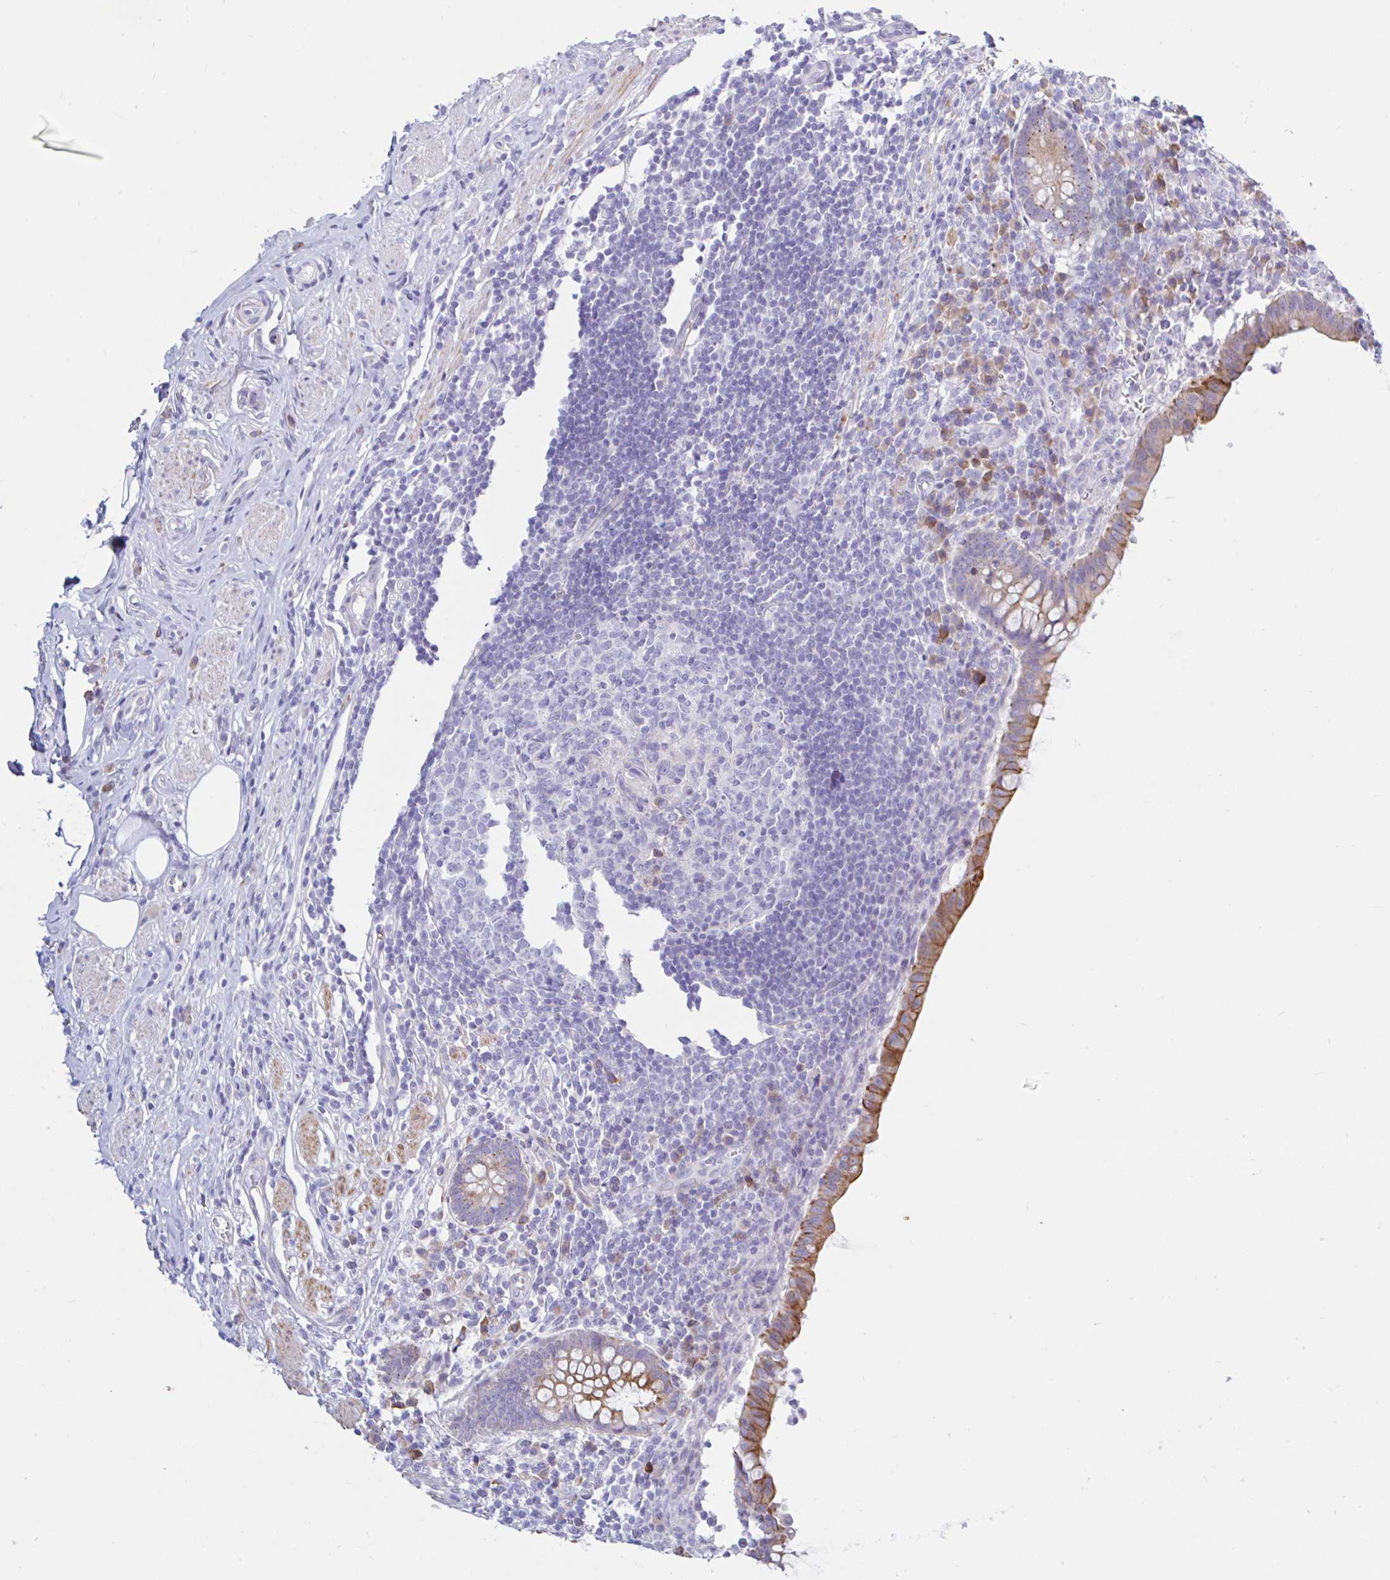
{"staining": {"intensity": "moderate", "quantity": "<25%", "location": "cytoplasmic/membranous"}, "tissue": "appendix", "cell_type": "Glandular cells", "image_type": "normal", "snomed": [{"axis": "morphology", "description": "Normal tissue, NOS"}, {"axis": "topography", "description": "Appendix"}], "caption": "Immunohistochemical staining of normal appendix reveals moderate cytoplasmic/membranous protein positivity in about <25% of glandular cells. The staining was performed using DAB to visualize the protein expression in brown, while the nuclei were stained in blue with hematoxylin (Magnification: 20x).", "gene": "ENSG00000271254", "patient": {"sex": "female", "age": 56}}